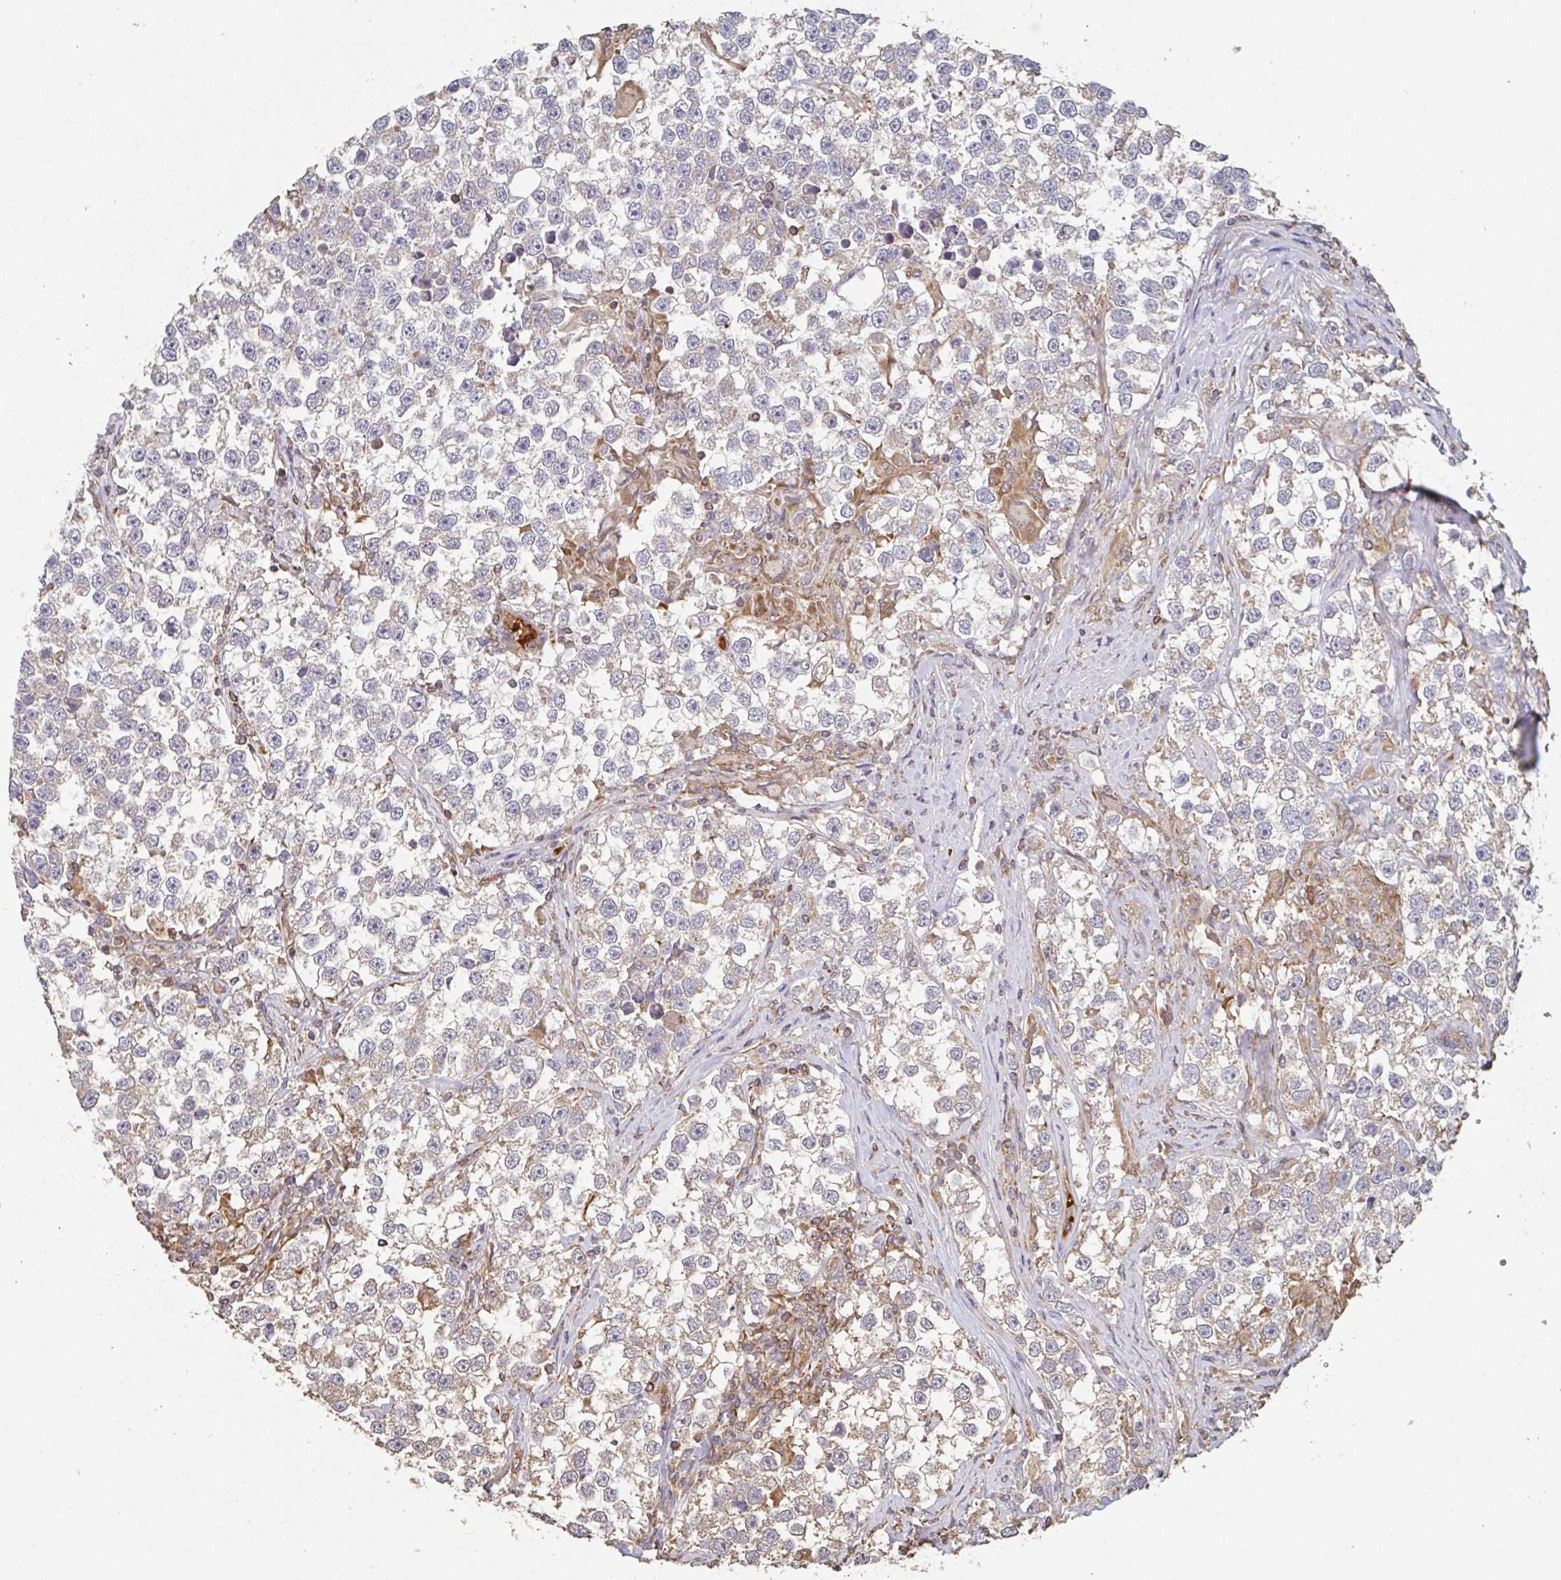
{"staining": {"intensity": "weak", "quantity": "<25%", "location": "cytoplasmic/membranous"}, "tissue": "testis cancer", "cell_type": "Tumor cells", "image_type": "cancer", "snomed": [{"axis": "morphology", "description": "Seminoma, NOS"}, {"axis": "topography", "description": "Testis"}], "caption": "This is a photomicrograph of immunohistochemistry (IHC) staining of testis cancer, which shows no positivity in tumor cells.", "gene": "POLG", "patient": {"sex": "male", "age": 46}}